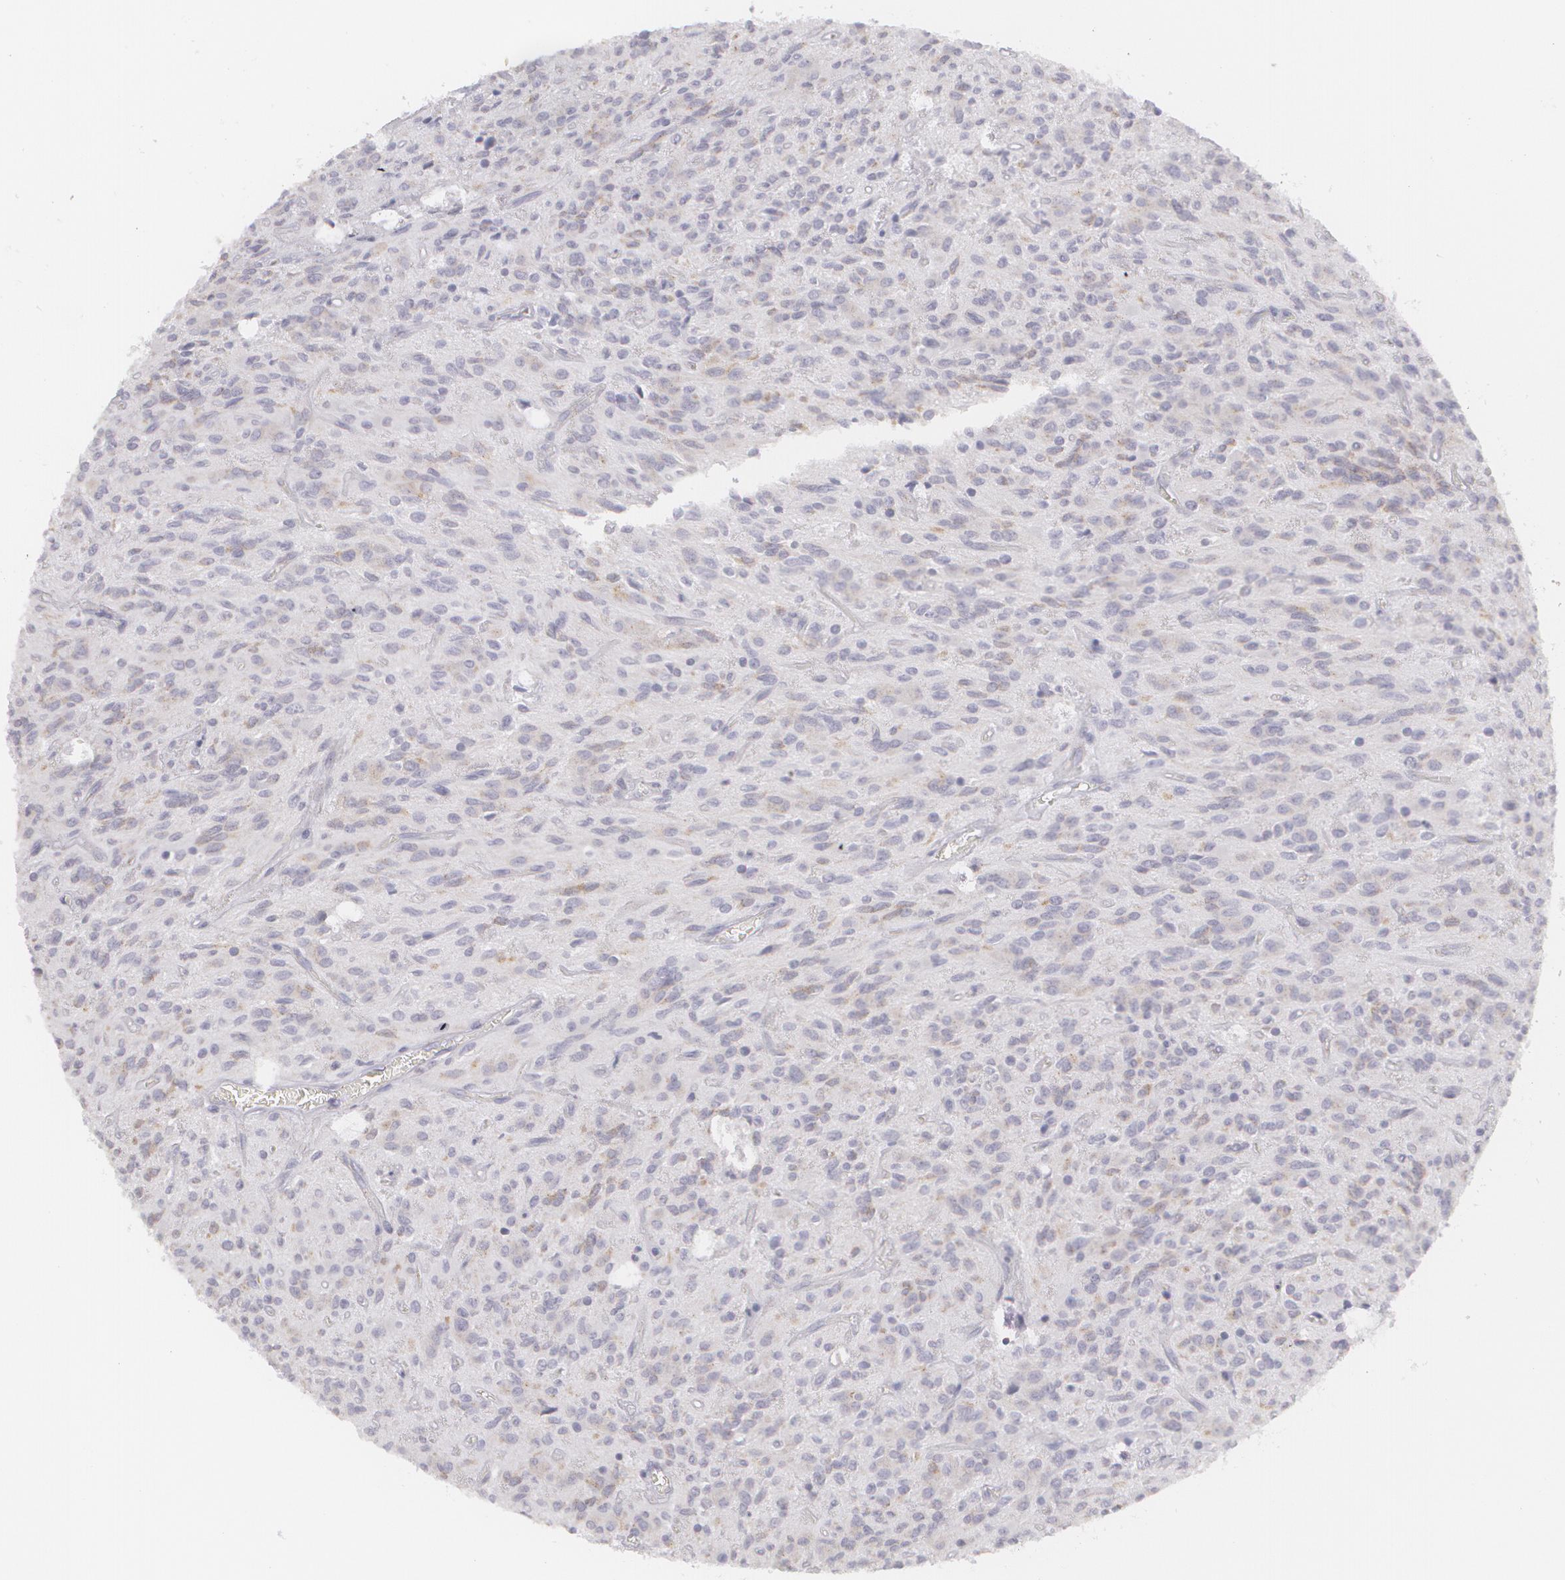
{"staining": {"intensity": "weak", "quantity": "<25%", "location": "cytoplasmic/membranous"}, "tissue": "glioma", "cell_type": "Tumor cells", "image_type": "cancer", "snomed": [{"axis": "morphology", "description": "Glioma, malignant, Low grade"}, {"axis": "topography", "description": "Brain"}], "caption": "High magnification brightfield microscopy of malignant glioma (low-grade) stained with DAB (3,3'-diaminobenzidine) (brown) and counterstained with hematoxylin (blue): tumor cells show no significant staining.", "gene": "MBNL3", "patient": {"sex": "female", "age": 15}}